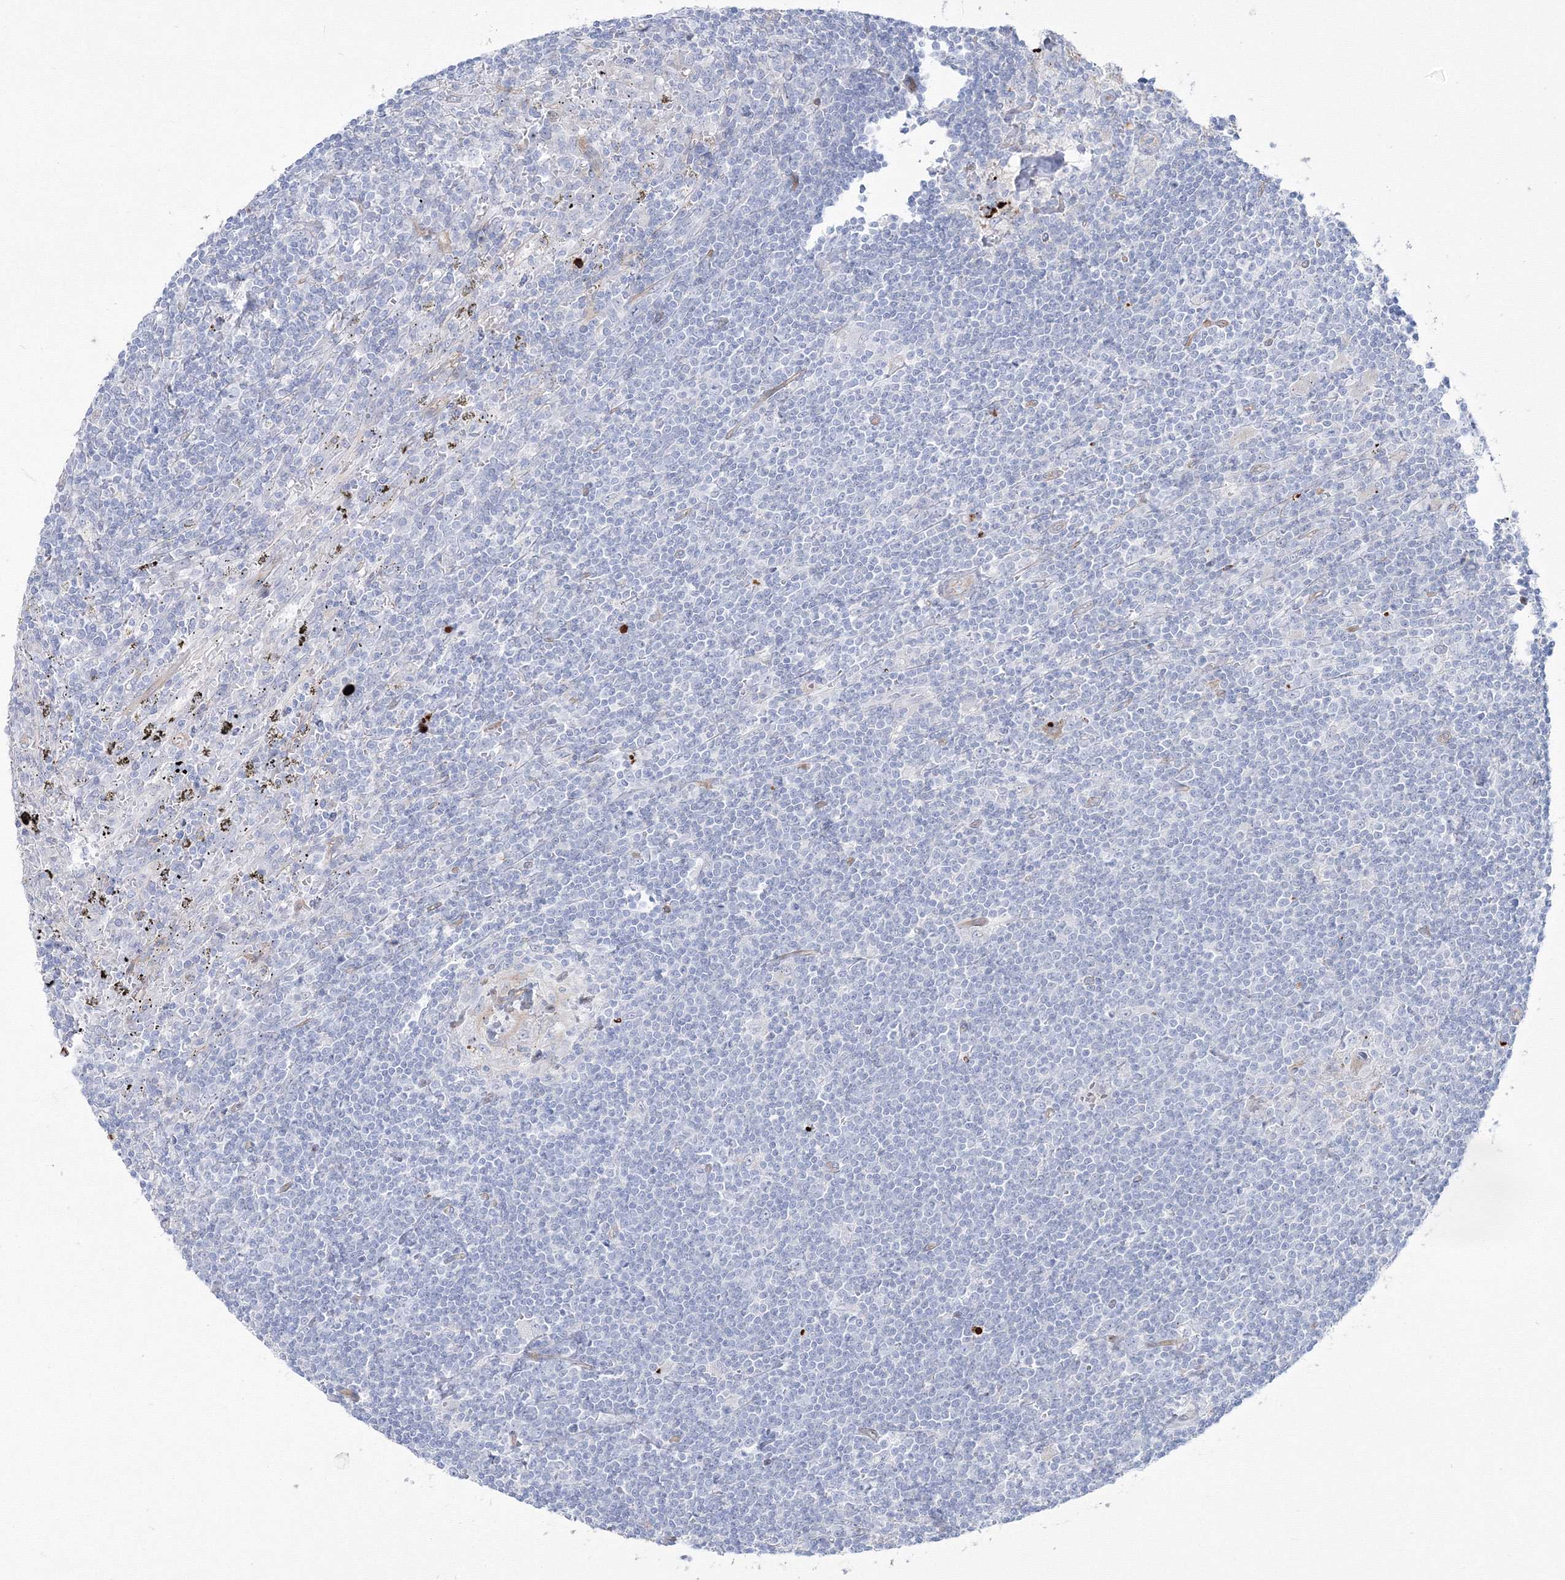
{"staining": {"intensity": "negative", "quantity": "none", "location": "none"}, "tissue": "lymphoma", "cell_type": "Tumor cells", "image_type": "cancer", "snomed": [{"axis": "morphology", "description": "Malignant lymphoma, non-Hodgkin's type, Low grade"}, {"axis": "topography", "description": "Spleen"}], "caption": "DAB (3,3'-diaminobenzidine) immunohistochemical staining of malignant lymphoma, non-Hodgkin's type (low-grade) exhibits no significant positivity in tumor cells.", "gene": "HYAL2", "patient": {"sex": "male", "age": 76}}